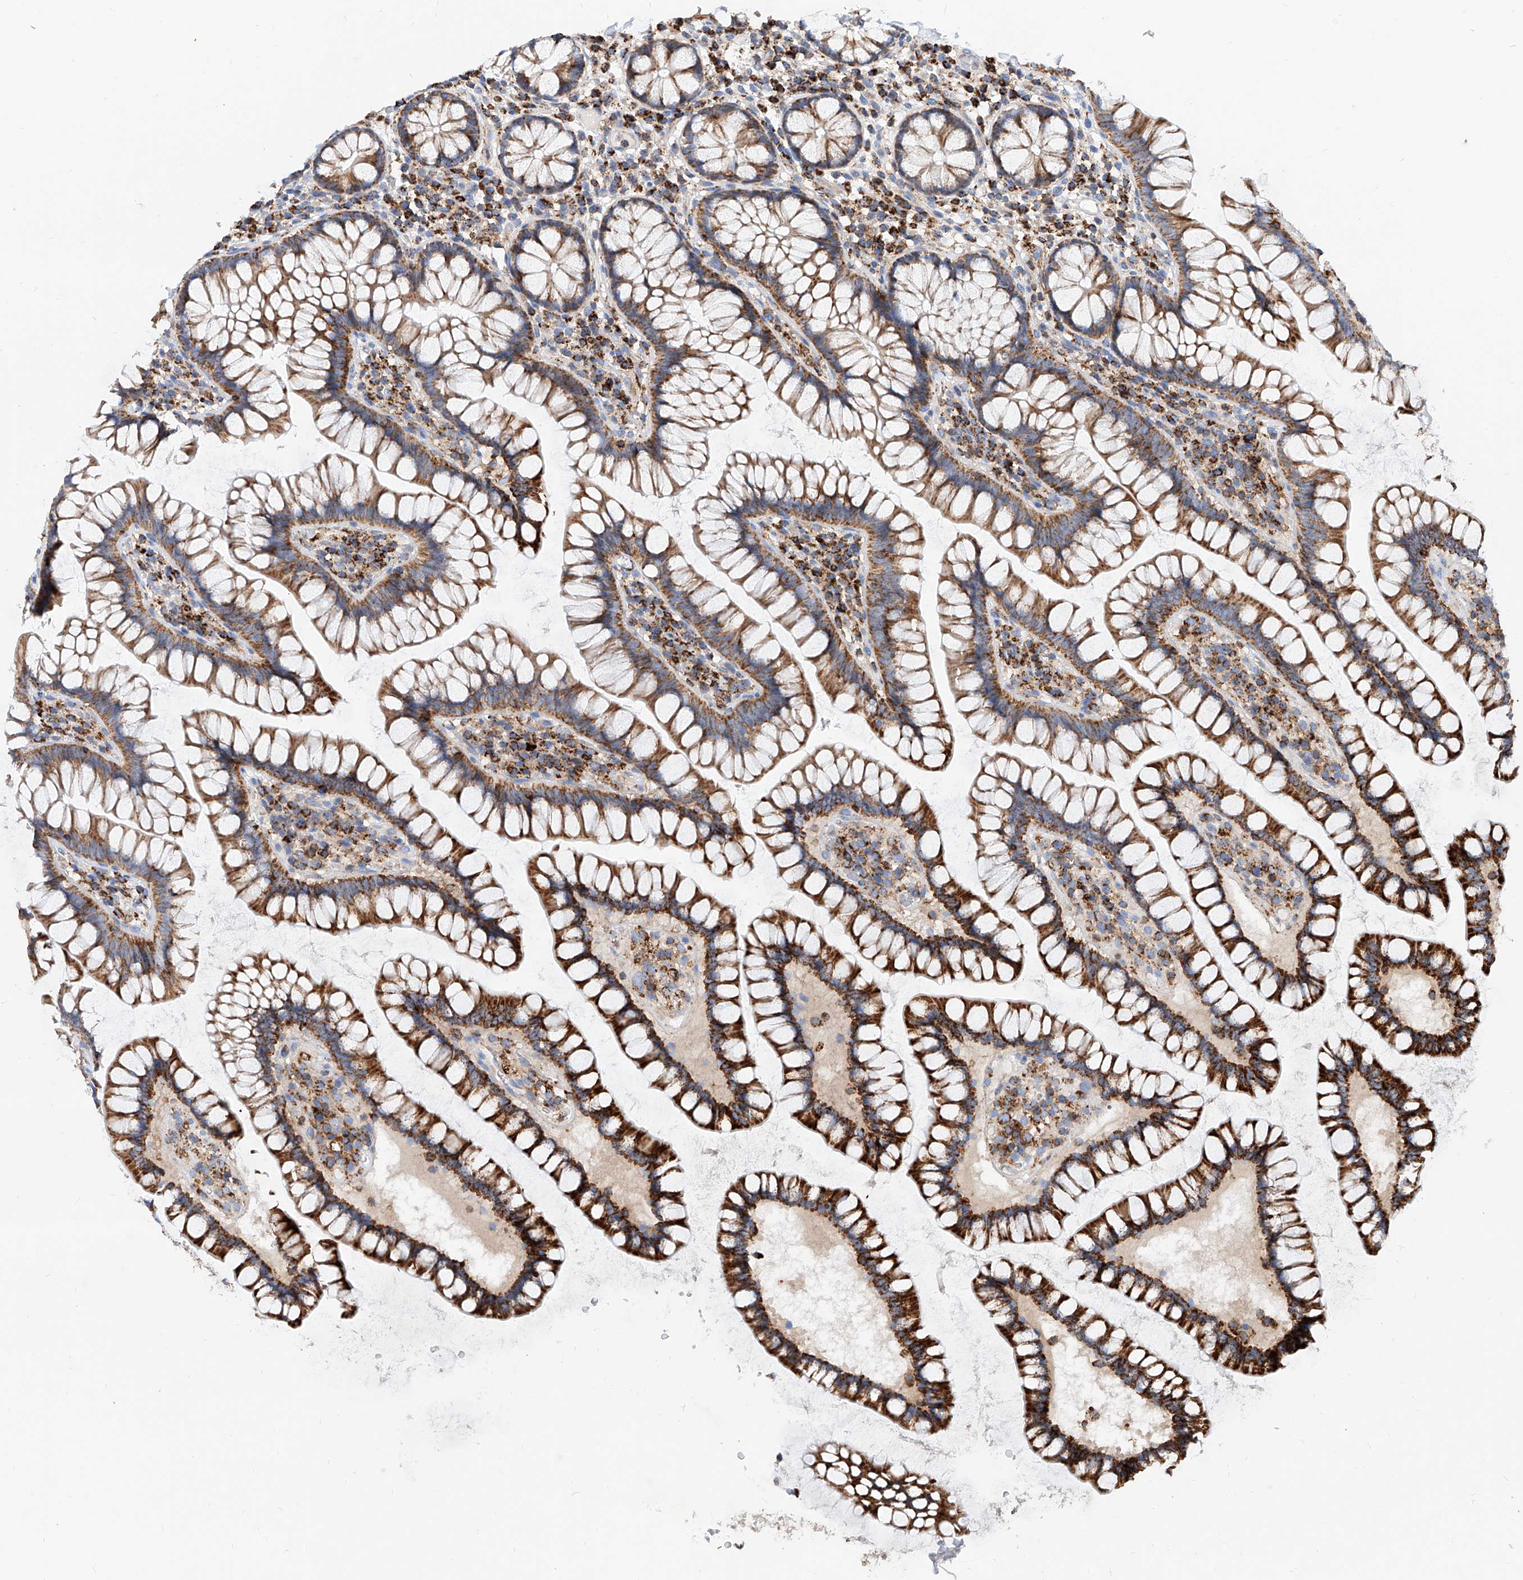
{"staining": {"intensity": "weak", "quantity": "25%-75%", "location": "cytoplasmic/membranous"}, "tissue": "colon", "cell_type": "Endothelial cells", "image_type": "normal", "snomed": [{"axis": "morphology", "description": "Normal tissue, NOS"}, {"axis": "topography", "description": "Colon"}], "caption": "Protein staining of benign colon shows weak cytoplasmic/membranous staining in approximately 25%-75% of endothelial cells. The protein is shown in brown color, while the nuclei are stained blue.", "gene": "CPNE5", "patient": {"sex": "female", "age": 79}}